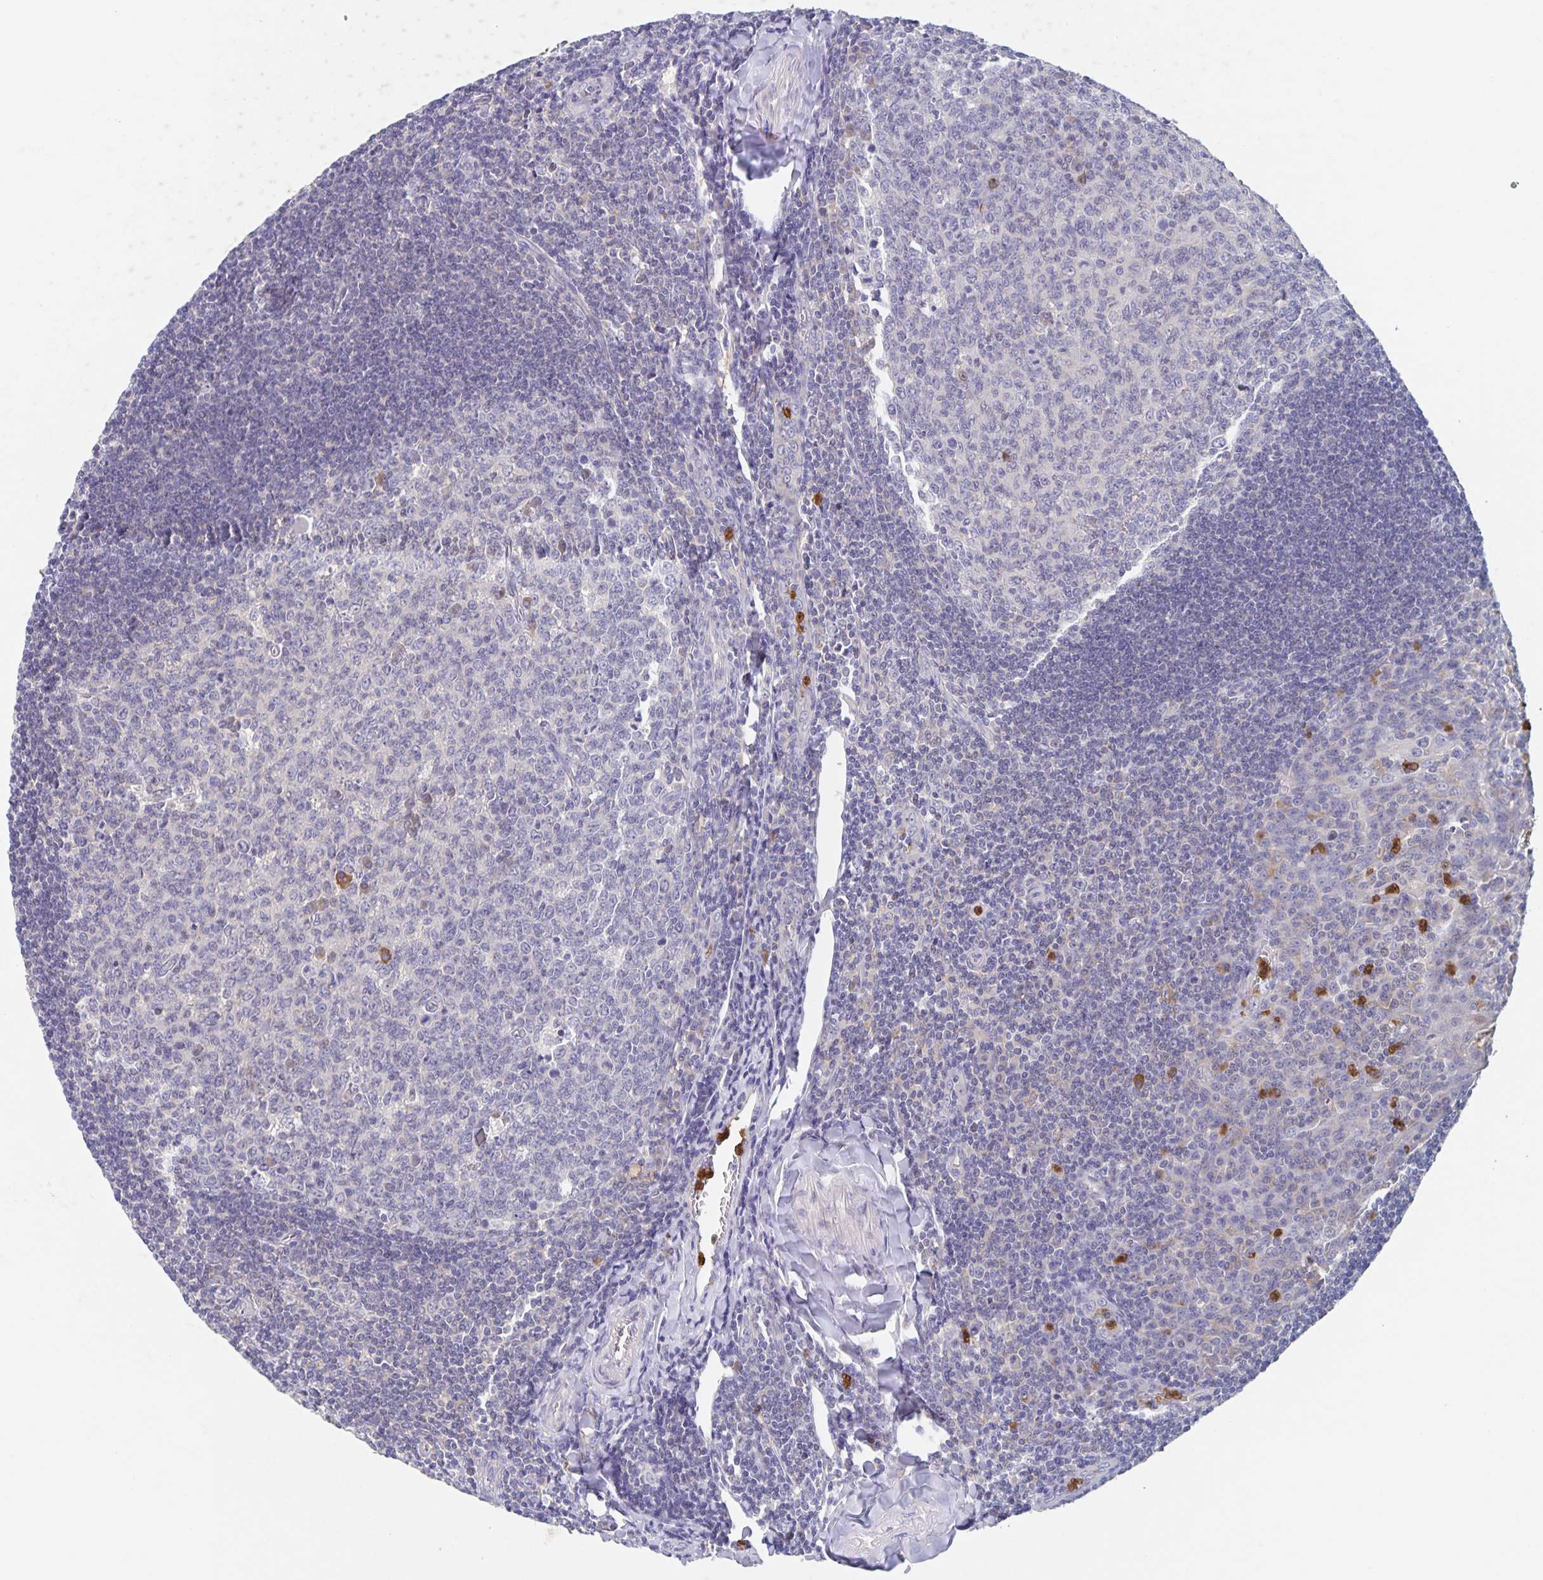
{"staining": {"intensity": "strong", "quantity": "<25%", "location": "cytoplasmic/membranous"}, "tissue": "tonsil", "cell_type": "Germinal center cells", "image_type": "normal", "snomed": [{"axis": "morphology", "description": "Normal tissue, NOS"}, {"axis": "topography", "description": "Tonsil"}], "caption": "Strong cytoplasmic/membranous protein staining is seen in approximately <25% of germinal center cells in tonsil. The staining was performed using DAB (3,3'-diaminobenzidine), with brown indicating positive protein expression. Nuclei are stained blue with hematoxylin.", "gene": "CDC42BPG", "patient": {"sex": "male", "age": 27}}